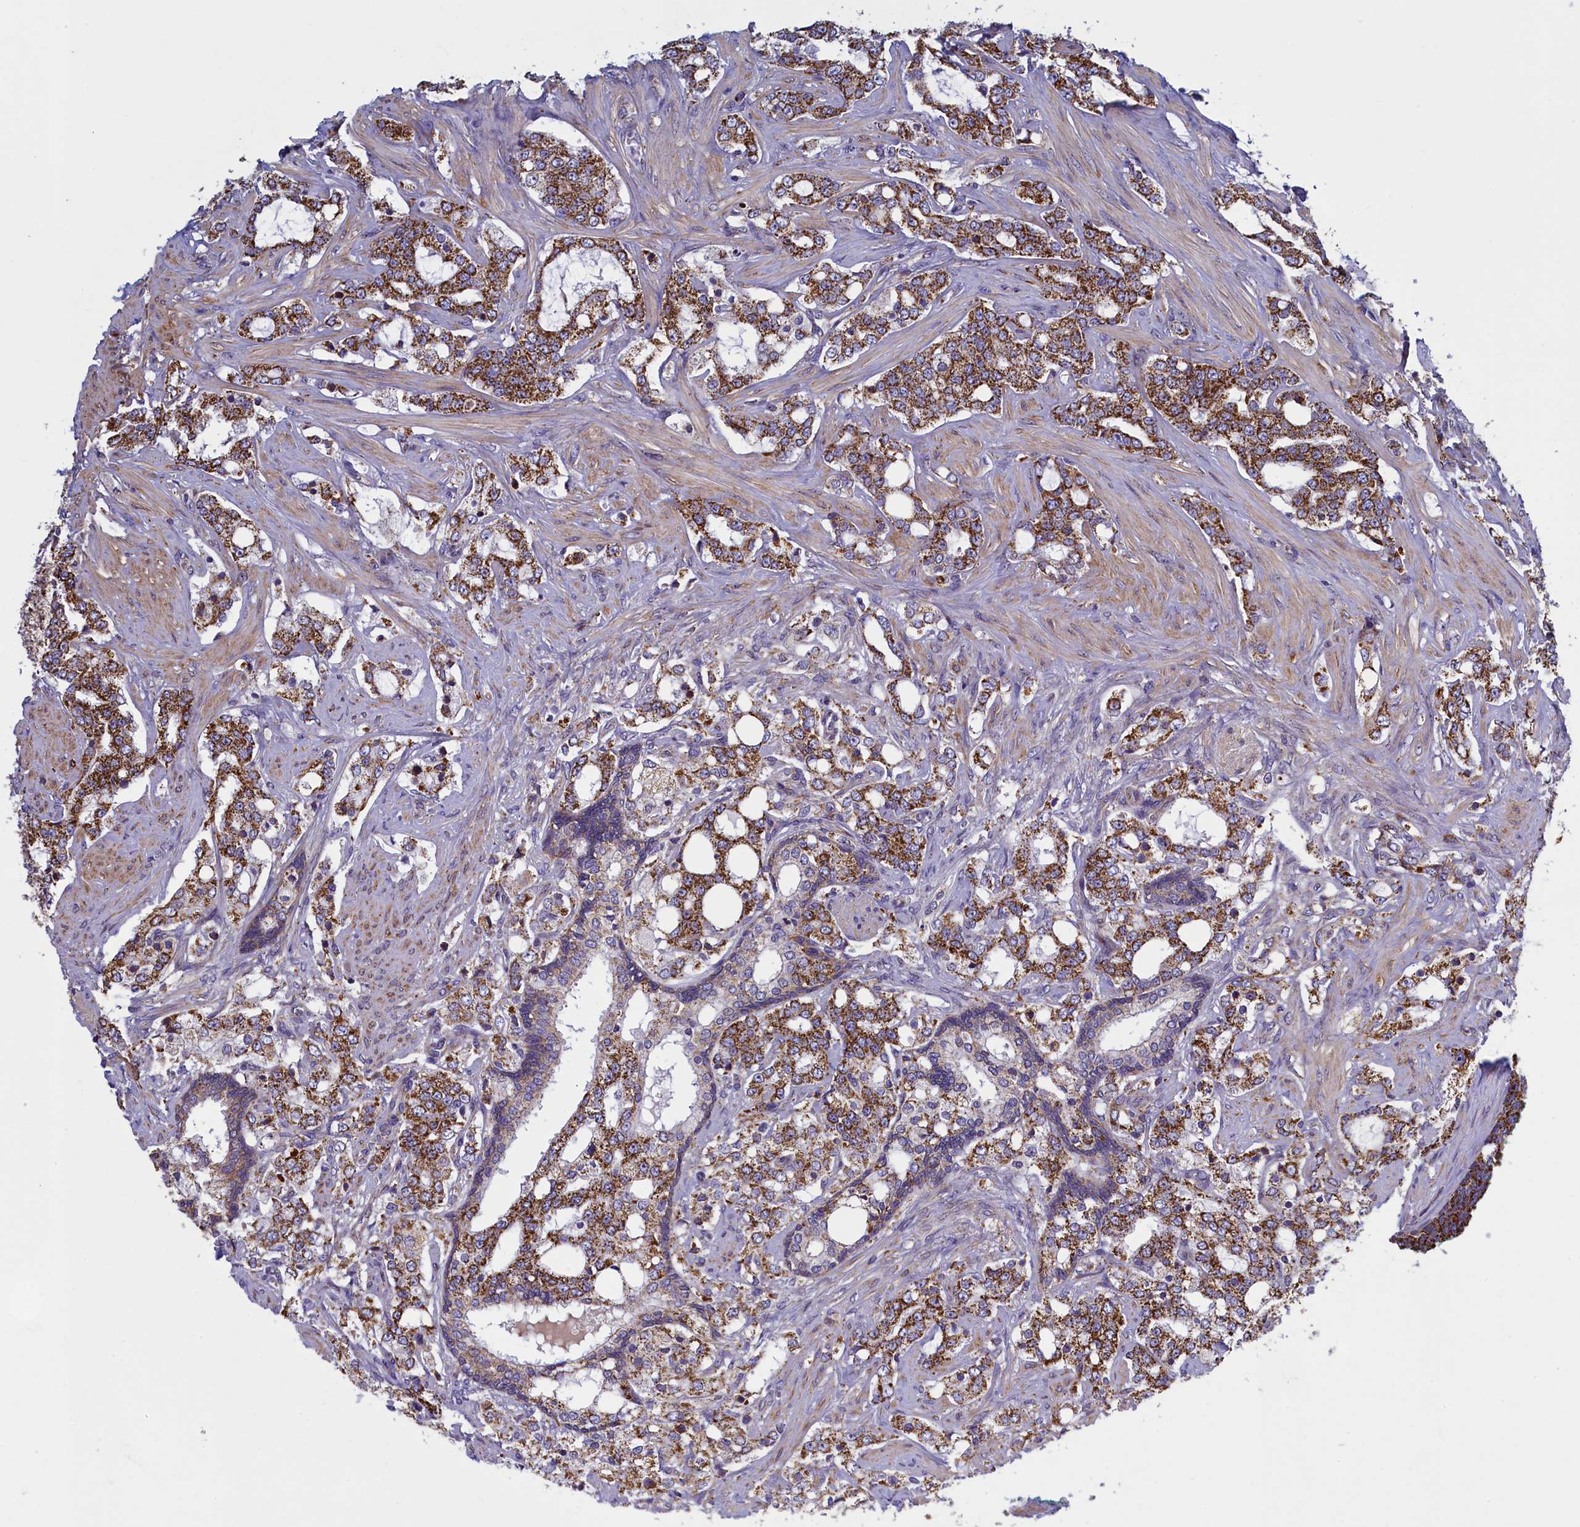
{"staining": {"intensity": "strong", "quantity": ">75%", "location": "cytoplasmic/membranous"}, "tissue": "prostate cancer", "cell_type": "Tumor cells", "image_type": "cancer", "snomed": [{"axis": "morphology", "description": "Adenocarcinoma, High grade"}, {"axis": "topography", "description": "Prostate"}], "caption": "Tumor cells exhibit strong cytoplasmic/membranous staining in approximately >75% of cells in adenocarcinoma (high-grade) (prostate). (Brightfield microscopy of DAB IHC at high magnification).", "gene": "IFT122", "patient": {"sex": "male", "age": 64}}